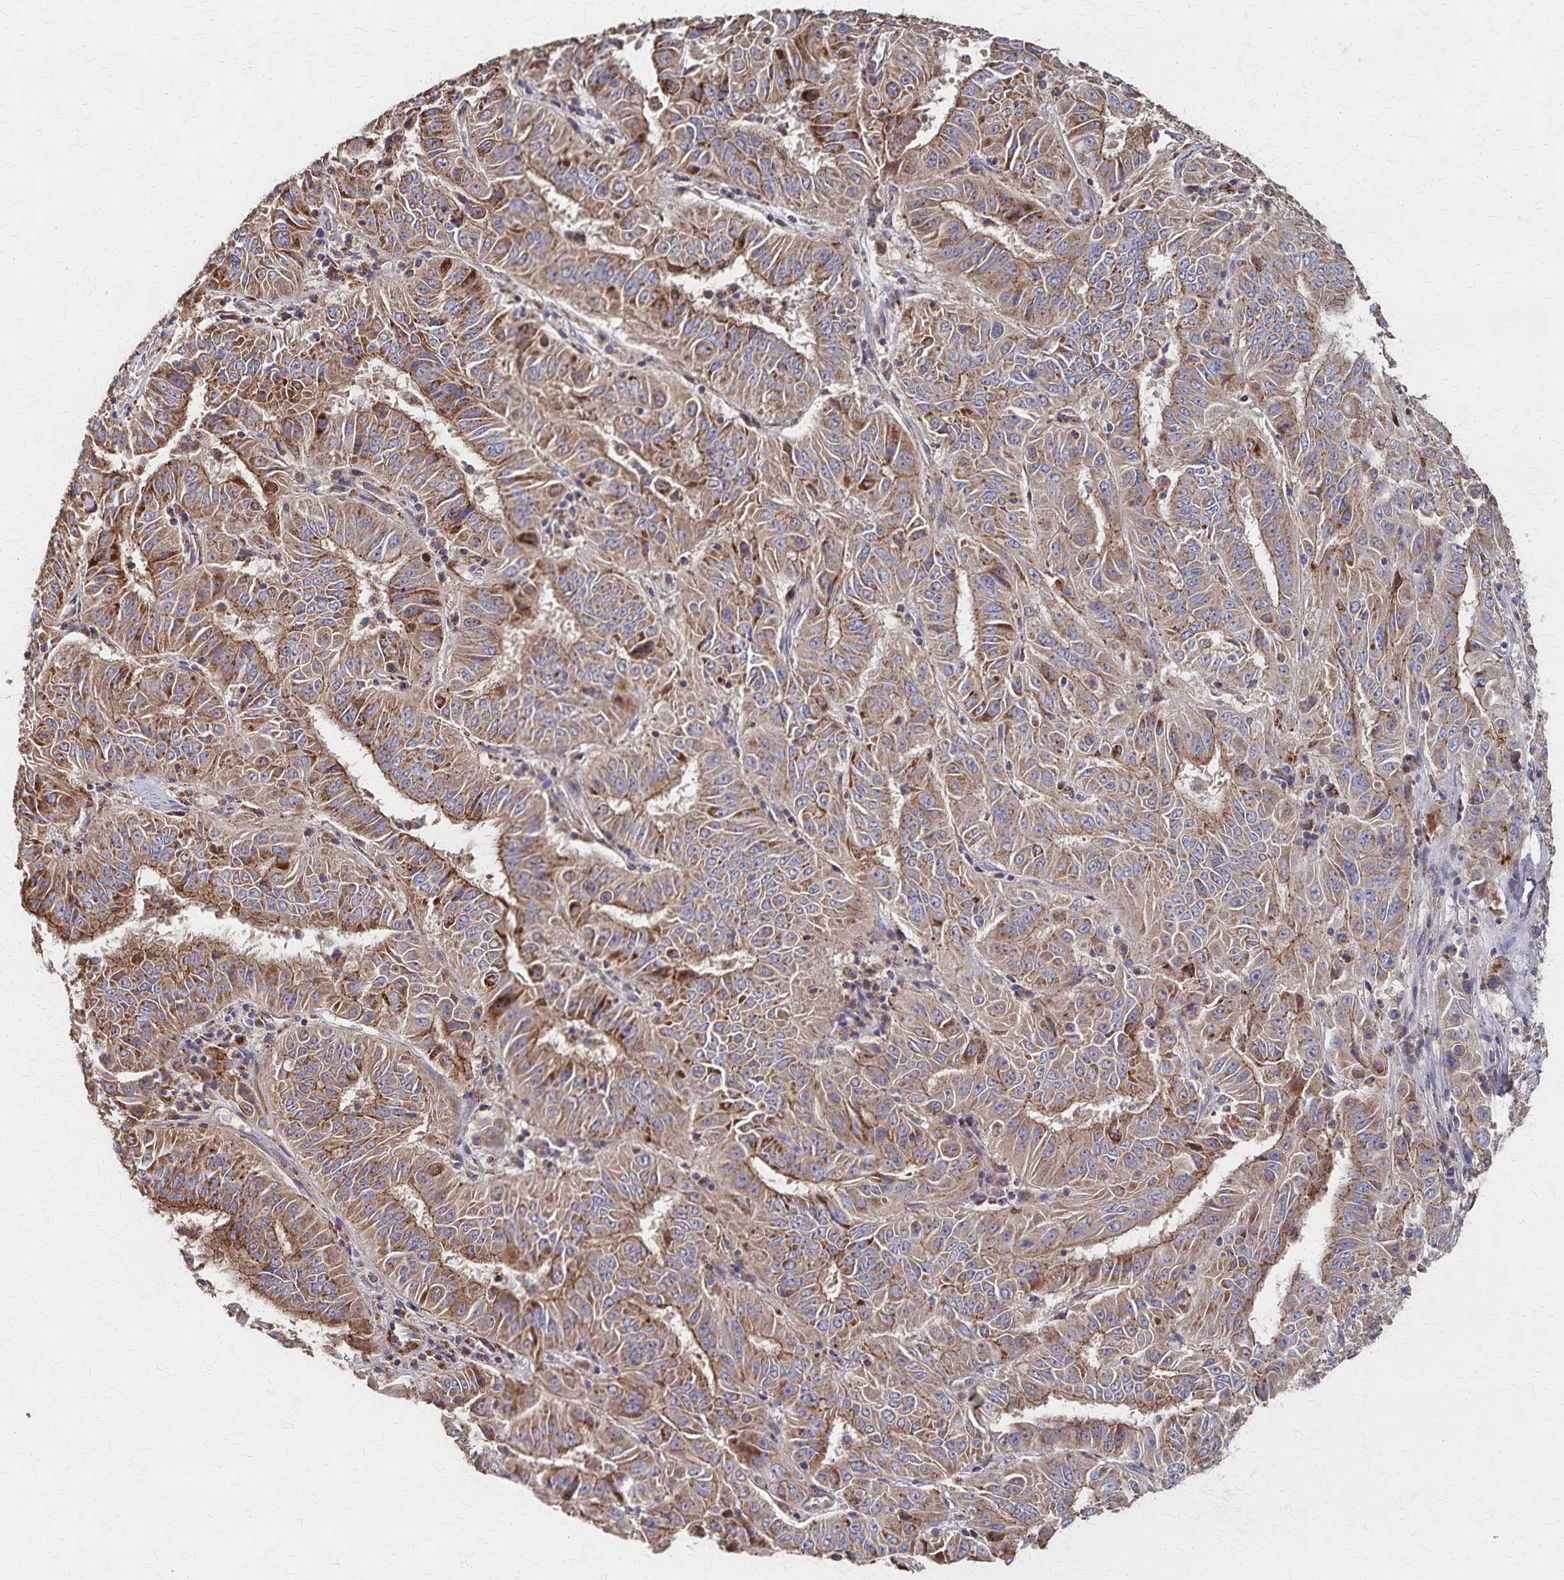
{"staining": {"intensity": "moderate", "quantity": ">75%", "location": "cytoplasmic/membranous"}, "tissue": "pancreatic cancer", "cell_type": "Tumor cells", "image_type": "cancer", "snomed": [{"axis": "morphology", "description": "Adenocarcinoma, NOS"}, {"axis": "topography", "description": "Pancreas"}], "caption": "A brown stain labels moderate cytoplasmic/membranous expression of a protein in human pancreatic adenocarcinoma tumor cells. (DAB IHC, brown staining for protein, blue staining for nuclei).", "gene": "PGAP2", "patient": {"sex": "male", "age": 63}}